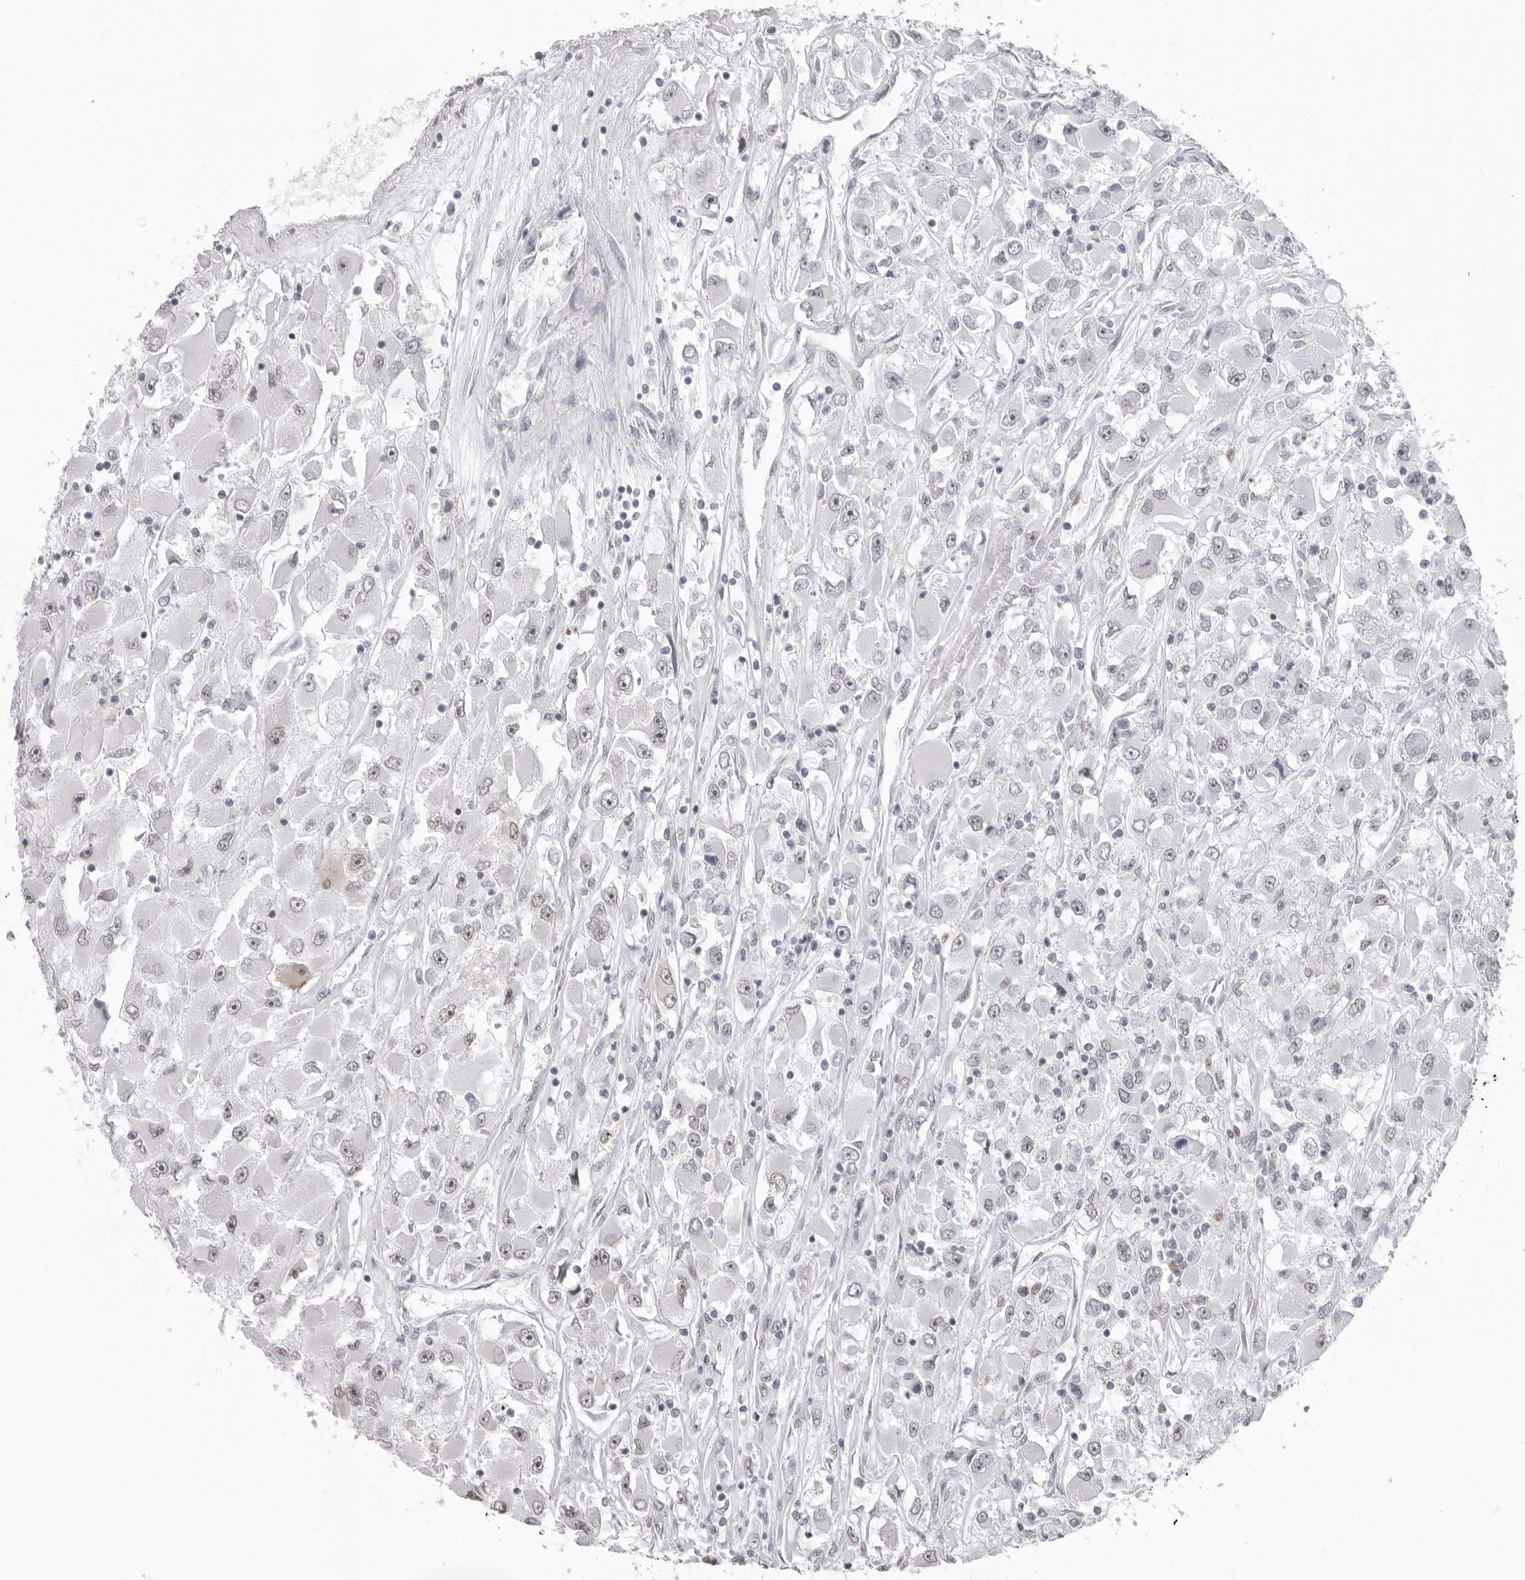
{"staining": {"intensity": "weak", "quantity": "<25%", "location": "nuclear"}, "tissue": "renal cancer", "cell_type": "Tumor cells", "image_type": "cancer", "snomed": [{"axis": "morphology", "description": "Adenocarcinoma, NOS"}, {"axis": "topography", "description": "Kidney"}], "caption": "Tumor cells are negative for brown protein staining in renal cancer.", "gene": "ESPN", "patient": {"sex": "female", "age": 52}}